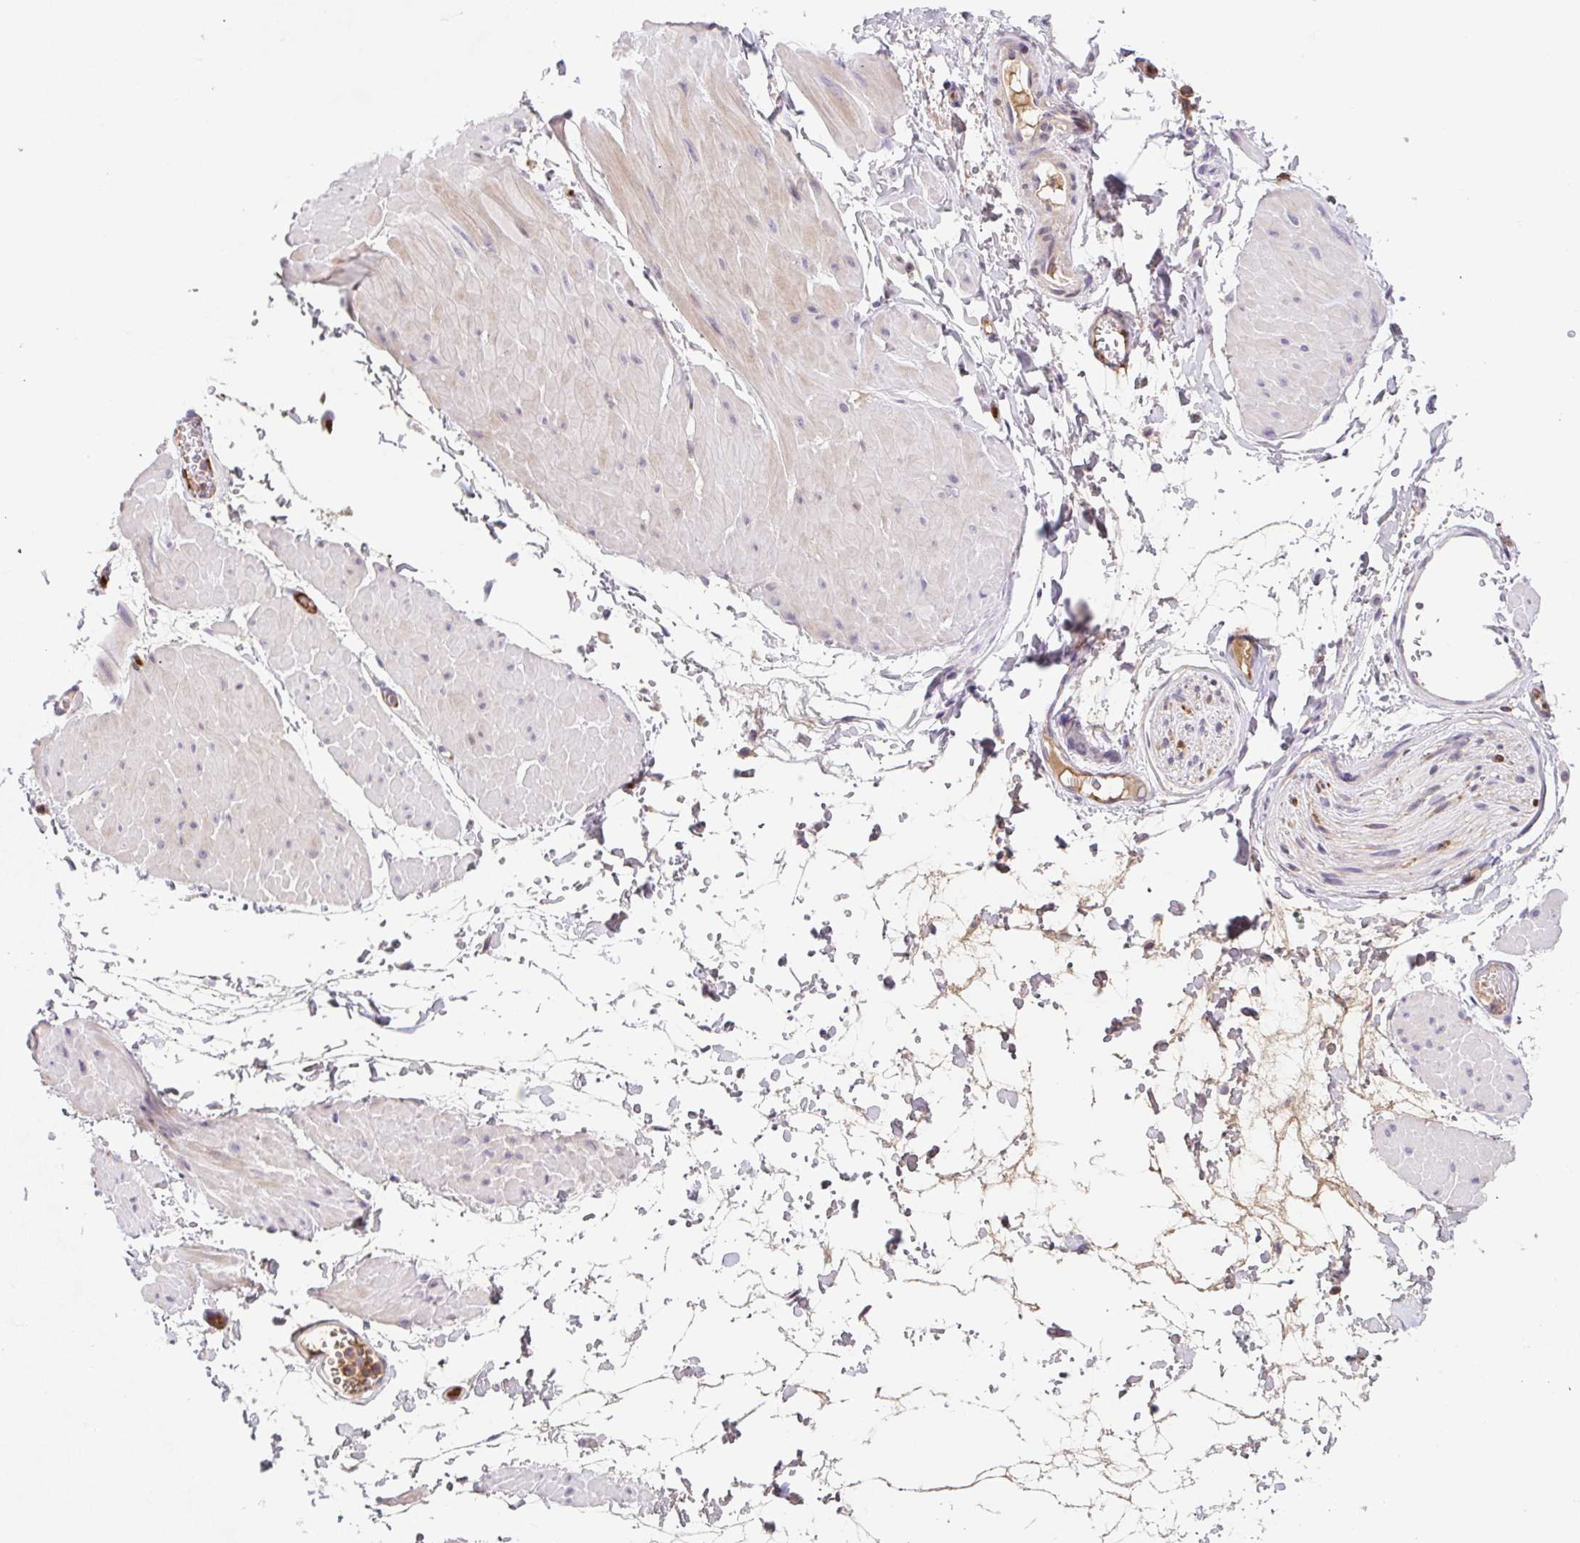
{"staining": {"intensity": "negative", "quantity": "none", "location": "none"}, "tissue": "adipose tissue", "cell_type": "Adipocytes", "image_type": "normal", "snomed": [{"axis": "morphology", "description": "Normal tissue, NOS"}, {"axis": "topography", "description": "Smooth muscle"}, {"axis": "topography", "description": "Peripheral nerve tissue"}], "caption": "Immunohistochemistry of benign human adipose tissue reveals no staining in adipocytes.", "gene": "TPRG1", "patient": {"sex": "male", "age": 58}}